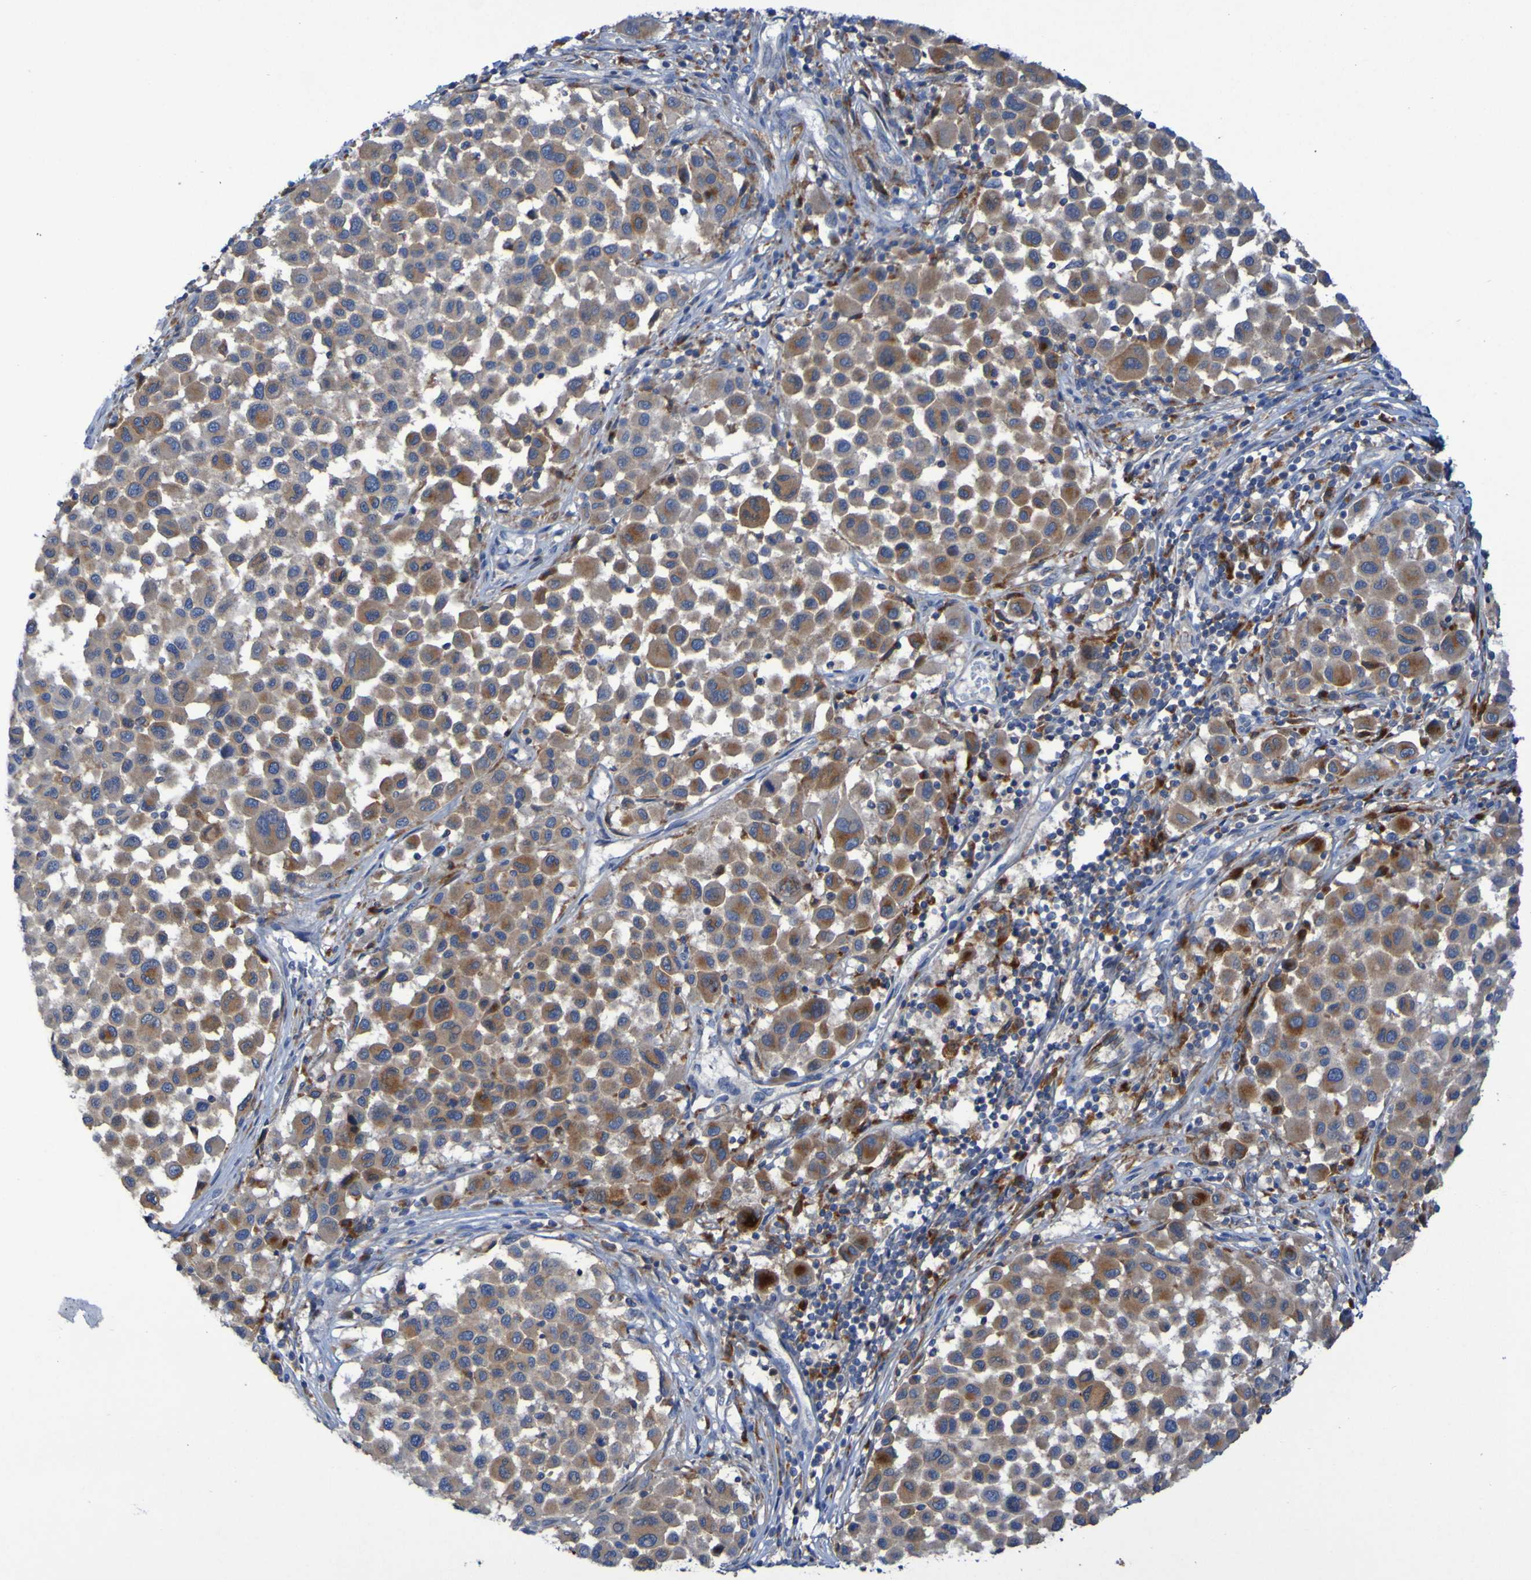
{"staining": {"intensity": "moderate", "quantity": ">75%", "location": "cytoplasmic/membranous"}, "tissue": "melanoma", "cell_type": "Tumor cells", "image_type": "cancer", "snomed": [{"axis": "morphology", "description": "Malignant melanoma, Metastatic site"}, {"axis": "topography", "description": "Lymph node"}], "caption": "Immunohistochemistry (IHC) micrograph of melanoma stained for a protein (brown), which reveals medium levels of moderate cytoplasmic/membranous expression in approximately >75% of tumor cells.", "gene": "ARHGEF16", "patient": {"sex": "male", "age": 61}}